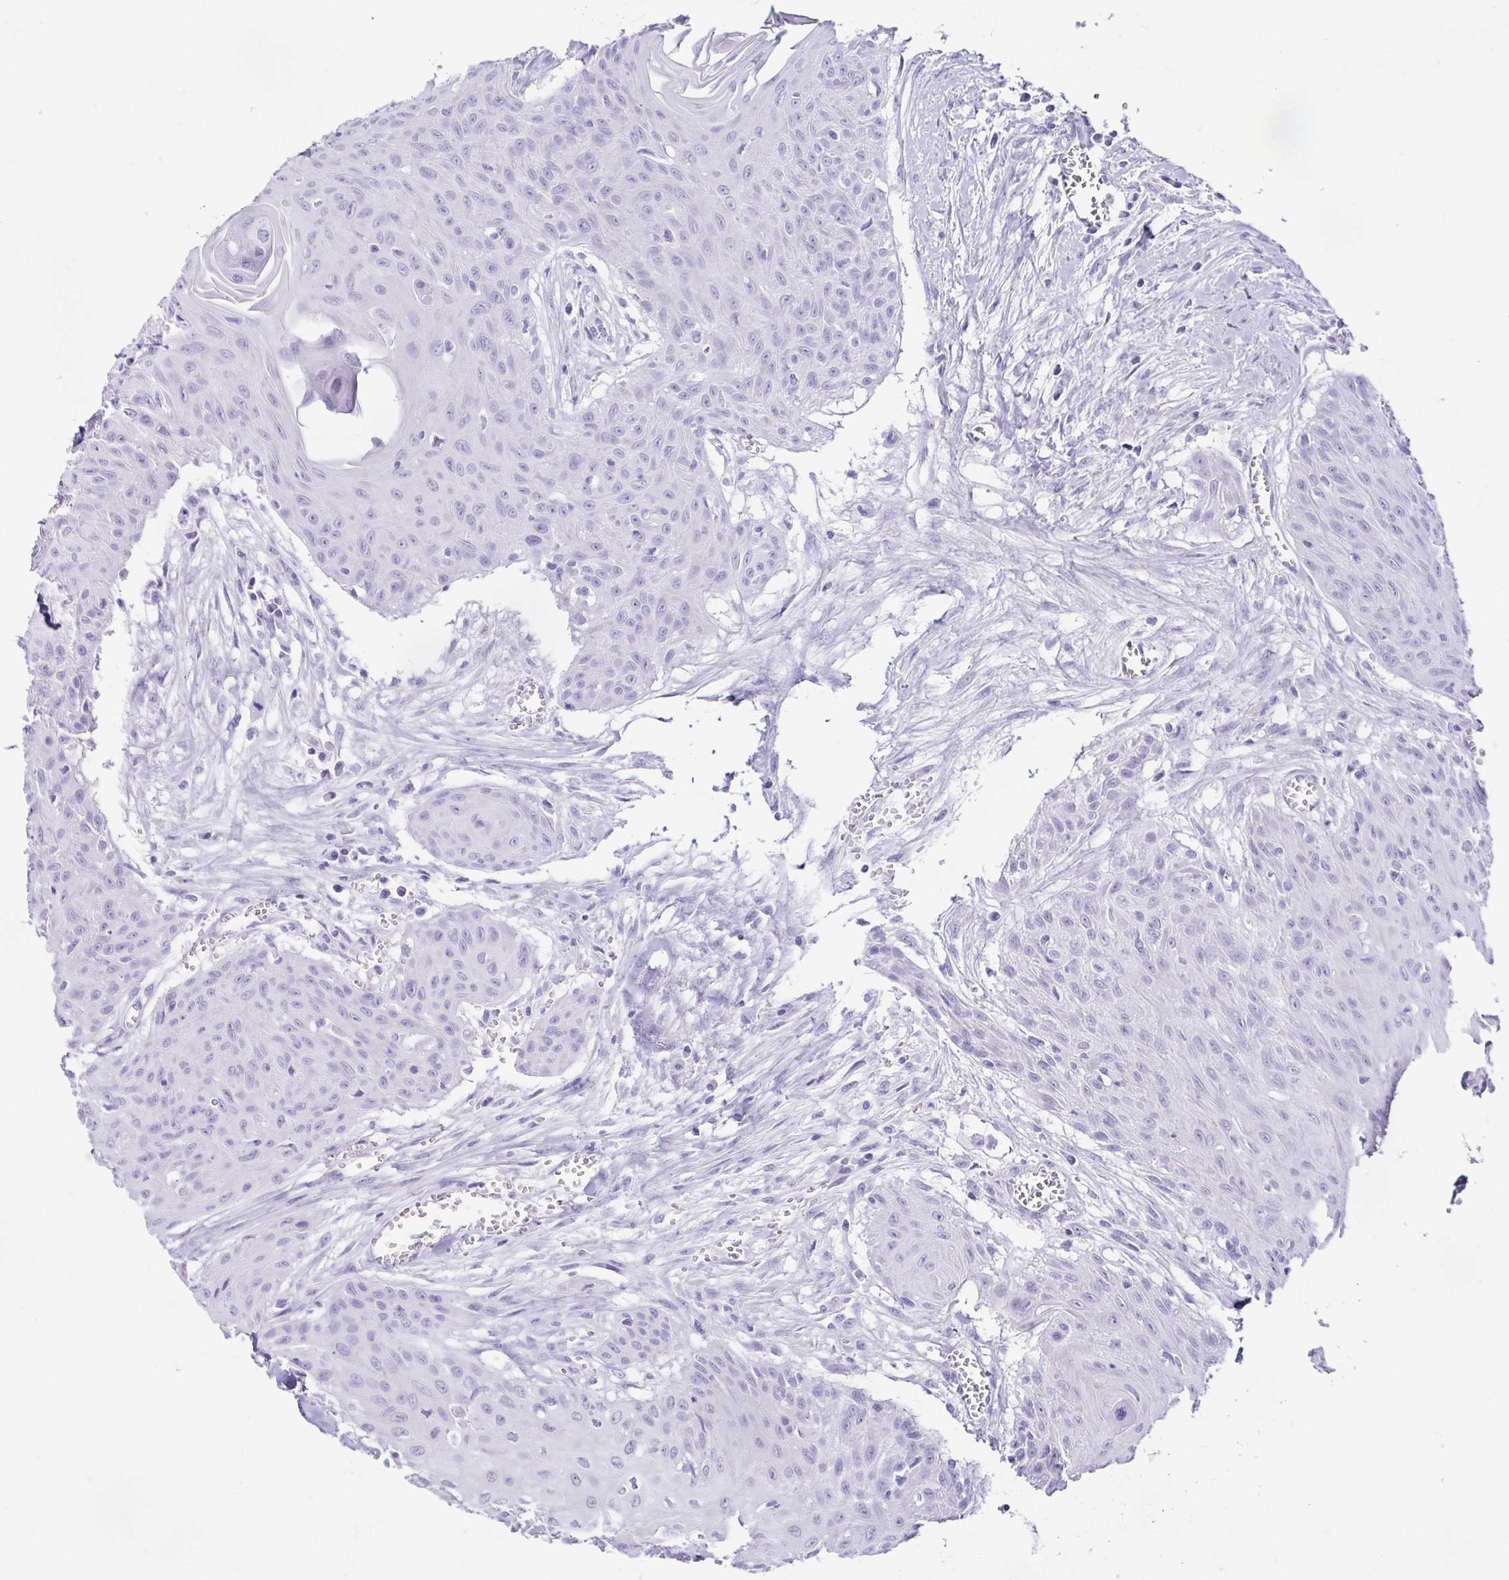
{"staining": {"intensity": "negative", "quantity": "none", "location": "none"}, "tissue": "head and neck cancer", "cell_type": "Tumor cells", "image_type": "cancer", "snomed": [{"axis": "morphology", "description": "Squamous cell carcinoma, NOS"}, {"axis": "topography", "description": "Lymph node"}, {"axis": "topography", "description": "Salivary gland"}, {"axis": "topography", "description": "Head-Neck"}], "caption": "A photomicrograph of human head and neck cancer (squamous cell carcinoma) is negative for staining in tumor cells.", "gene": "CD164L2", "patient": {"sex": "female", "age": 74}}